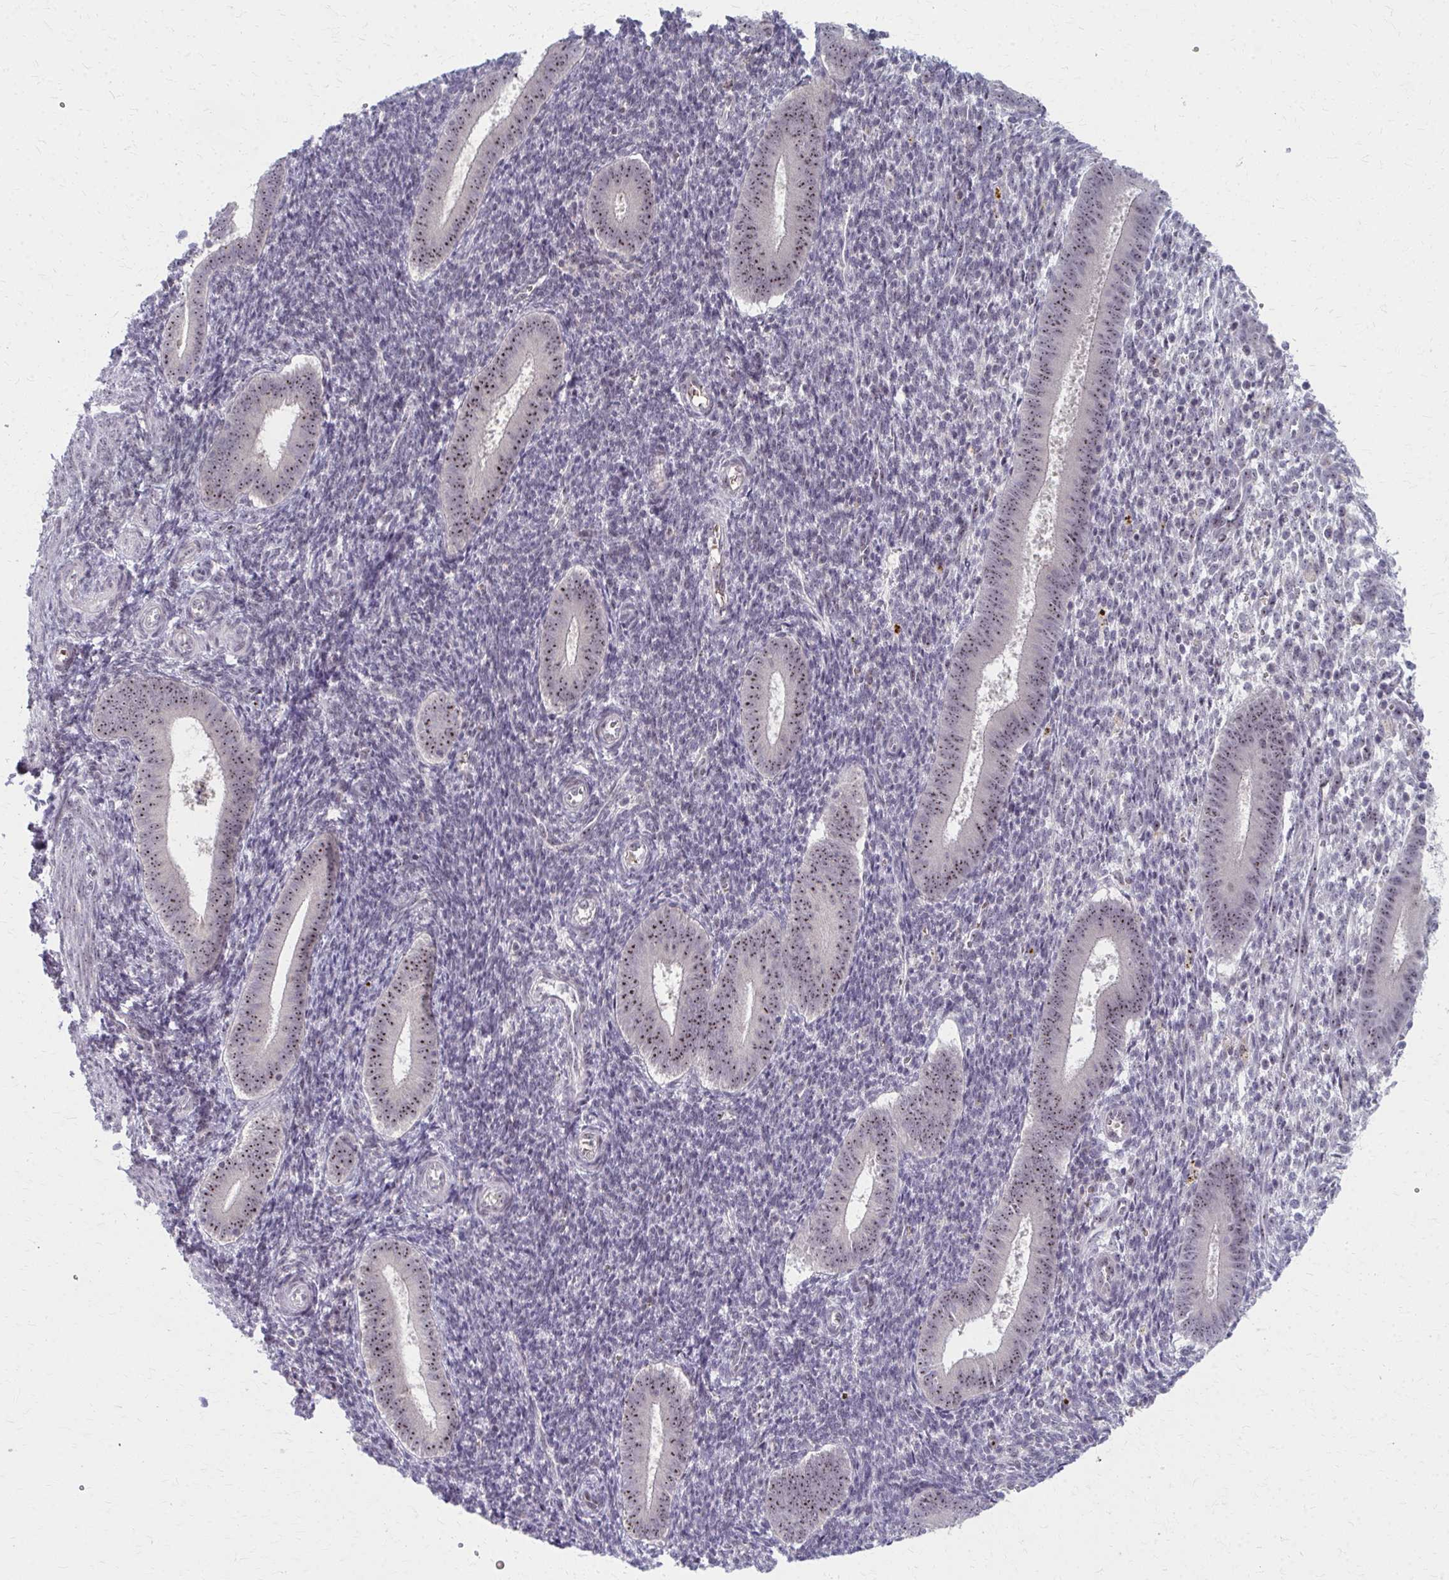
{"staining": {"intensity": "negative", "quantity": "none", "location": "none"}, "tissue": "endometrium", "cell_type": "Cells in endometrial stroma", "image_type": "normal", "snomed": [{"axis": "morphology", "description": "Normal tissue, NOS"}, {"axis": "topography", "description": "Endometrium"}], "caption": "This image is of benign endometrium stained with immunohistochemistry to label a protein in brown with the nuclei are counter-stained blue. There is no positivity in cells in endometrial stroma.", "gene": "NUDT16", "patient": {"sex": "female", "age": 25}}